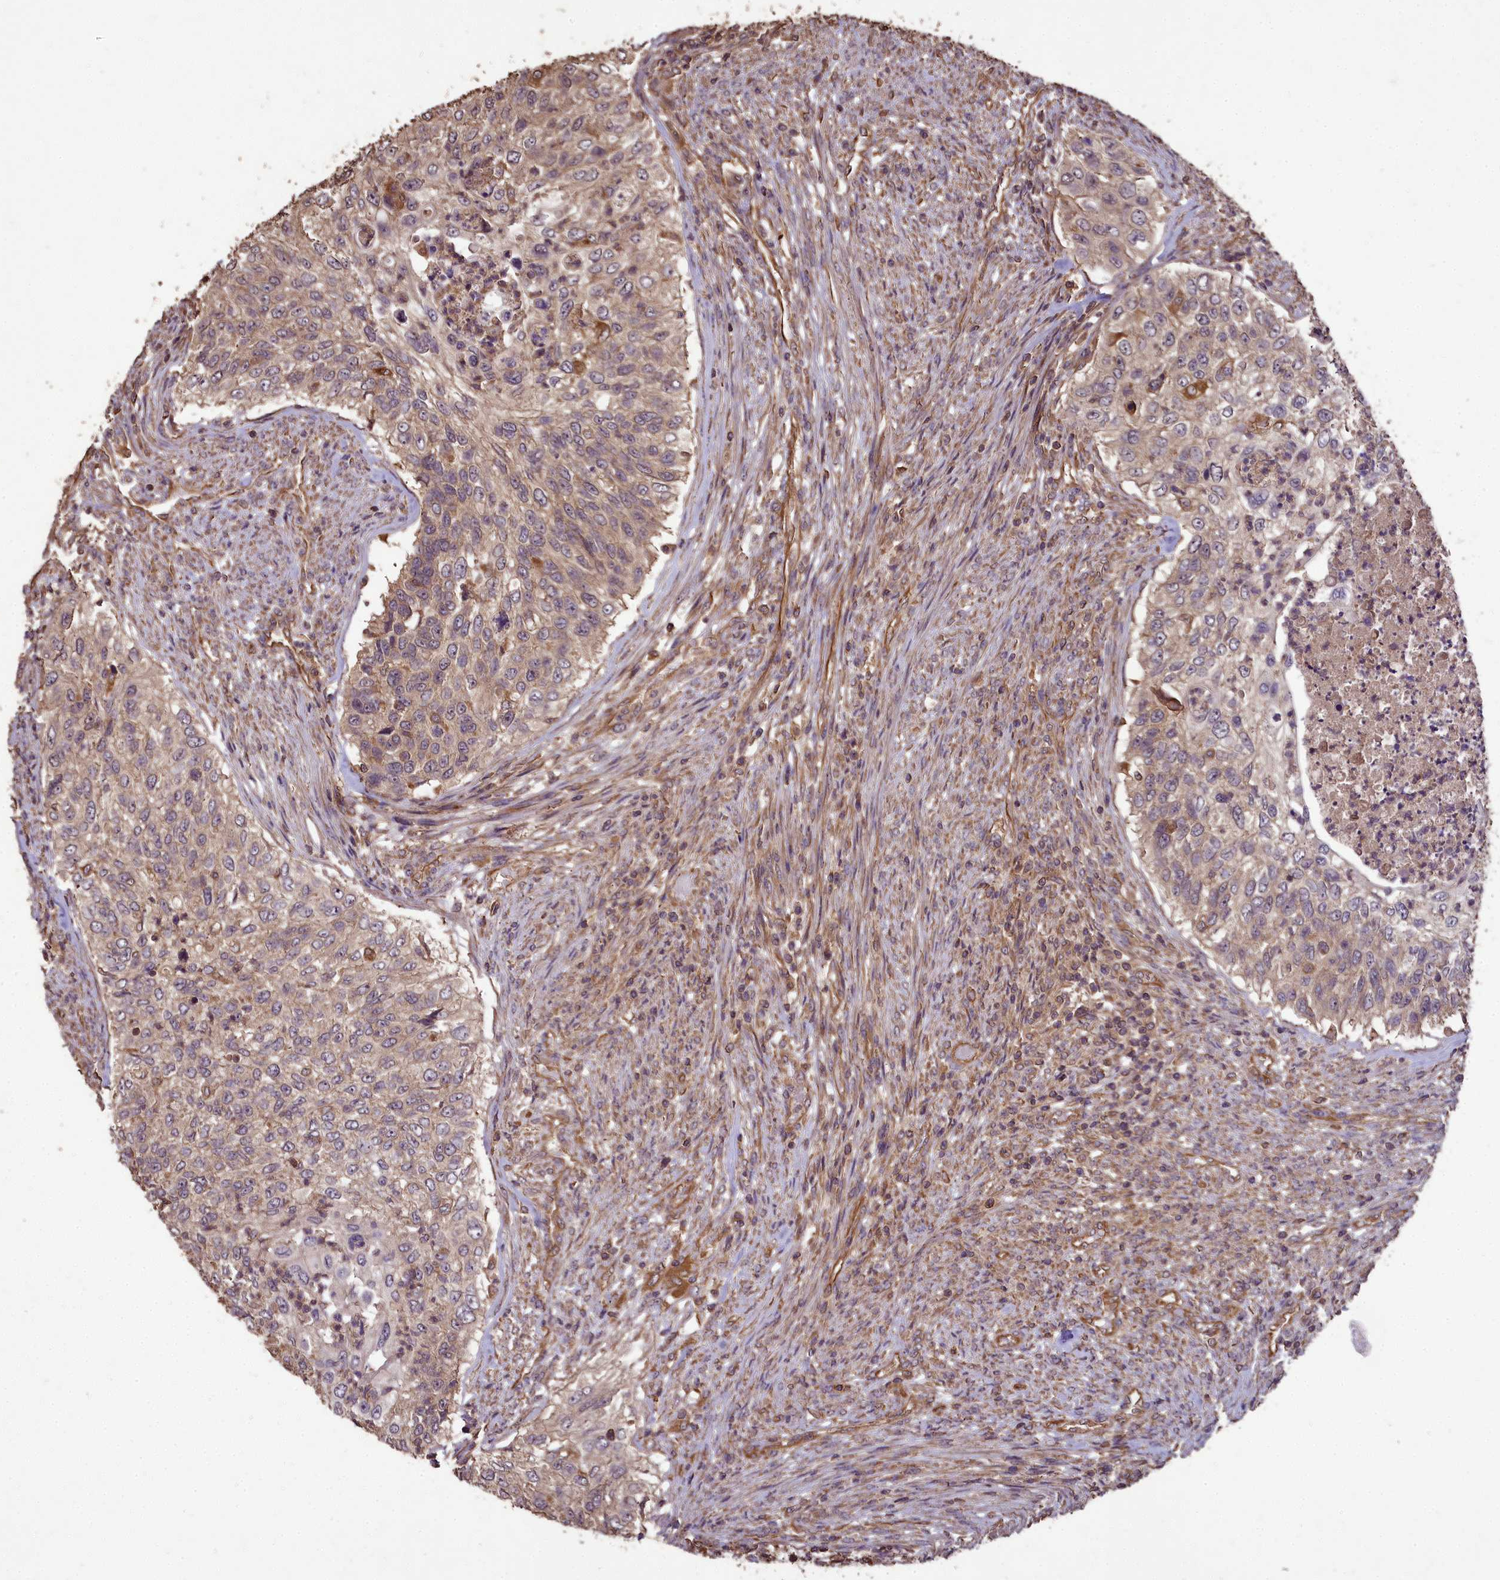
{"staining": {"intensity": "weak", "quantity": "25%-75%", "location": "cytoplasmic/membranous"}, "tissue": "urothelial cancer", "cell_type": "Tumor cells", "image_type": "cancer", "snomed": [{"axis": "morphology", "description": "Urothelial carcinoma, High grade"}, {"axis": "topography", "description": "Urinary bladder"}], "caption": "Urothelial carcinoma (high-grade) stained with a protein marker reveals weak staining in tumor cells.", "gene": "TTLL10", "patient": {"sex": "female", "age": 60}}